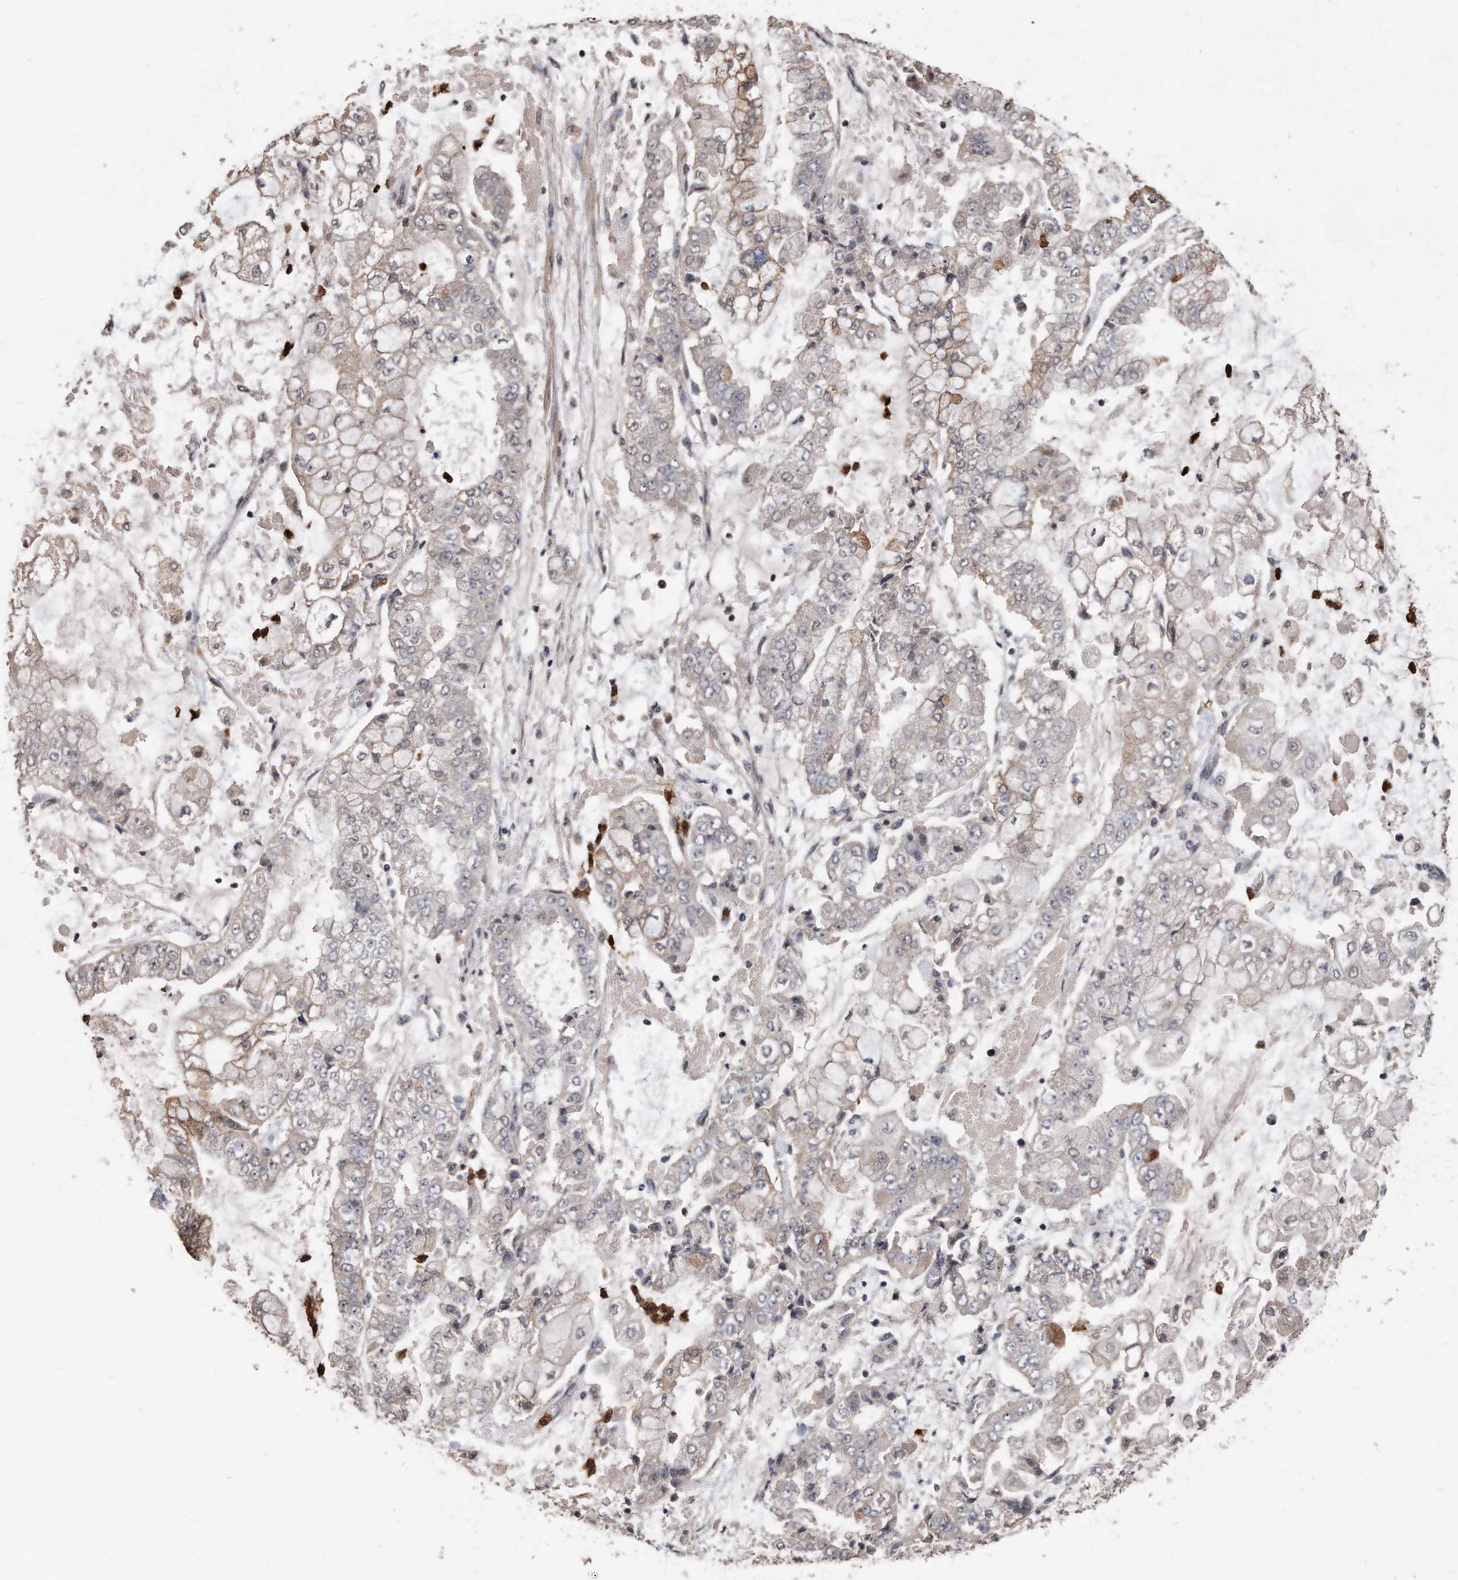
{"staining": {"intensity": "weak", "quantity": "<25%", "location": "cytoplasmic/membranous,nuclear"}, "tissue": "stomach cancer", "cell_type": "Tumor cells", "image_type": "cancer", "snomed": [{"axis": "morphology", "description": "Adenocarcinoma, NOS"}, {"axis": "topography", "description": "Stomach"}], "caption": "The photomicrograph exhibits no staining of tumor cells in stomach cancer (adenocarcinoma).", "gene": "PELO", "patient": {"sex": "male", "age": 76}}